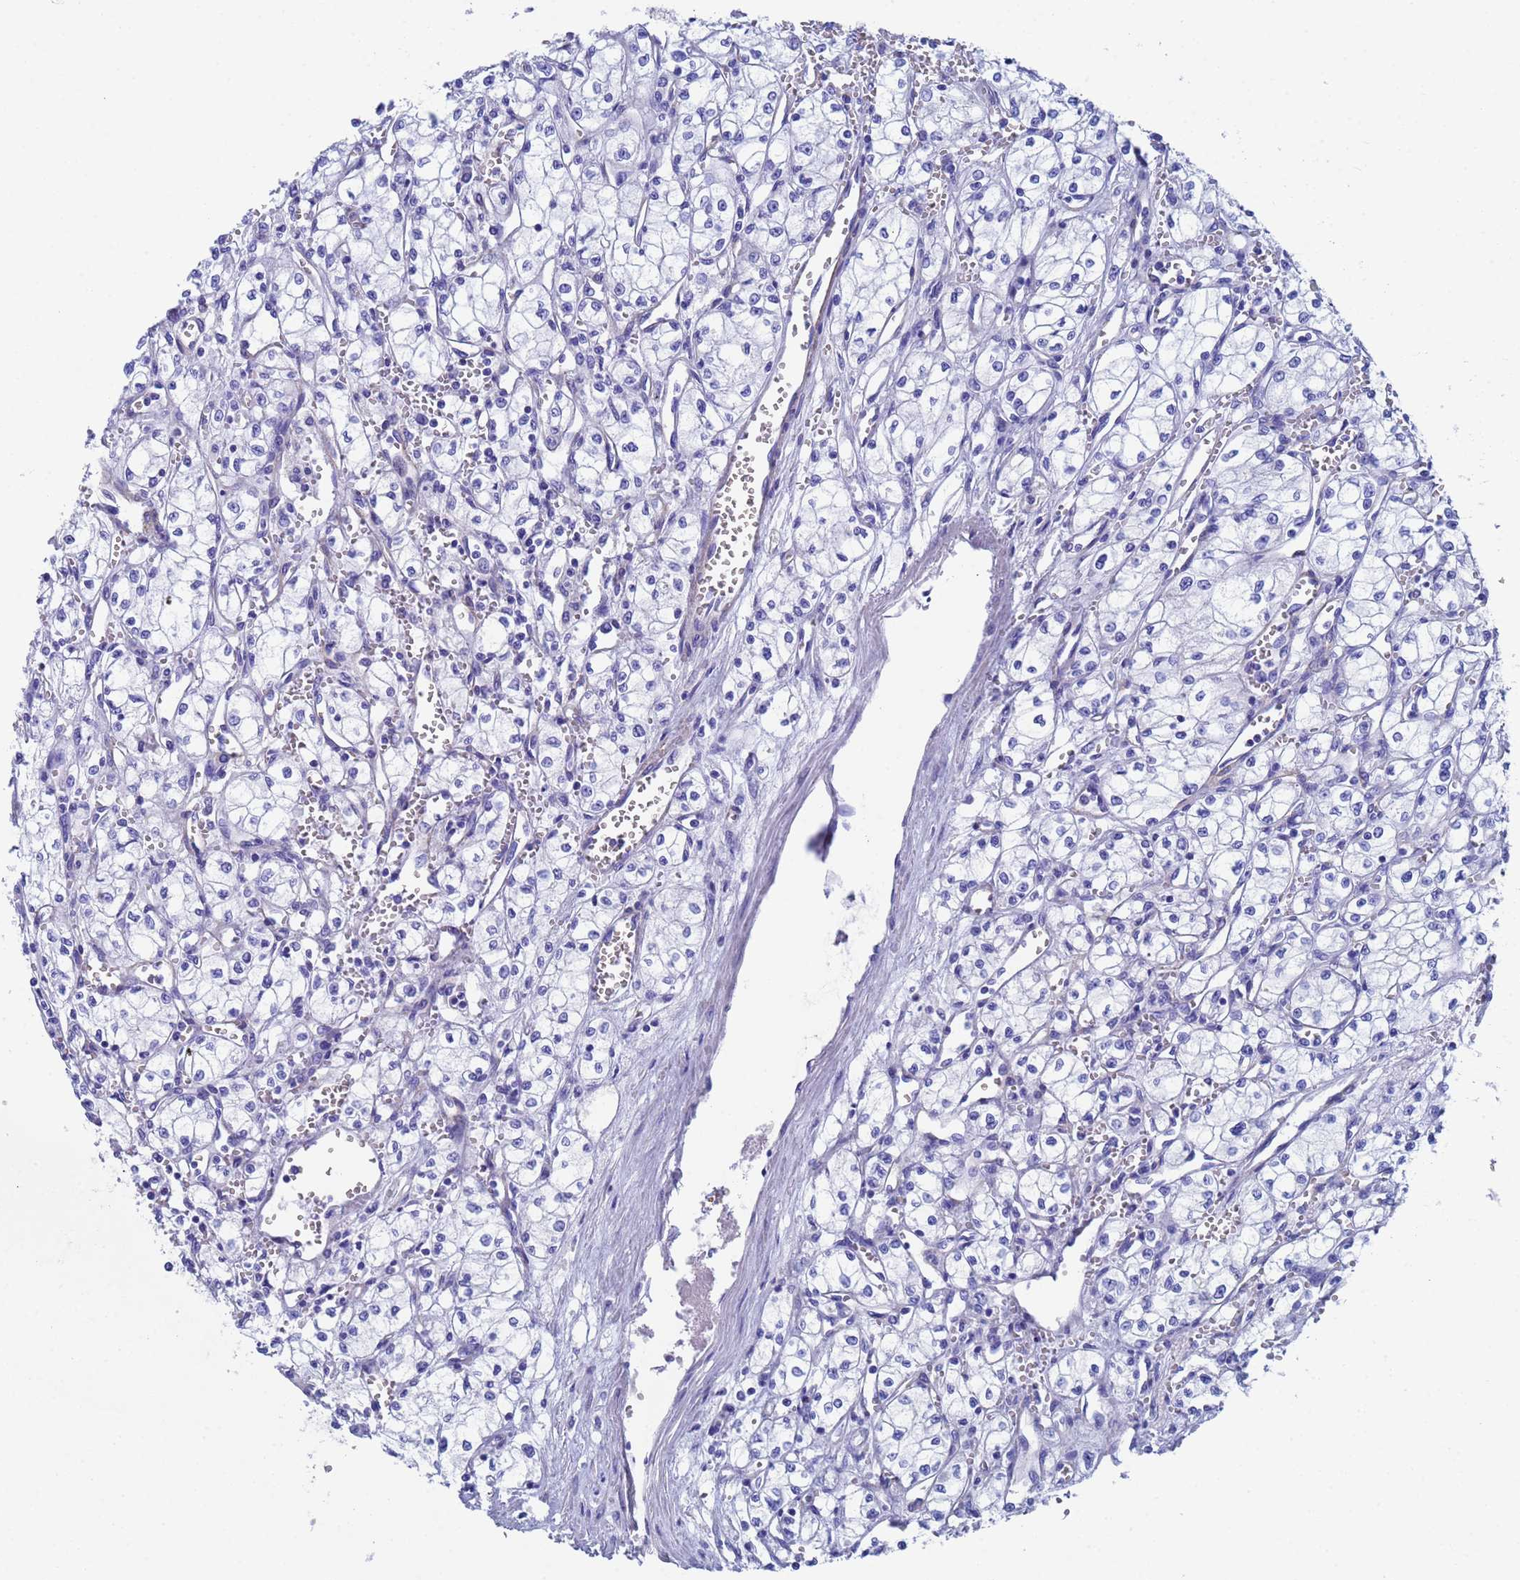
{"staining": {"intensity": "negative", "quantity": "none", "location": "none"}, "tissue": "renal cancer", "cell_type": "Tumor cells", "image_type": "cancer", "snomed": [{"axis": "morphology", "description": "Adenocarcinoma, NOS"}, {"axis": "topography", "description": "Kidney"}], "caption": "Tumor cells show no significant protein positivity in renal adenocarcinoma.", "gene": "CST4", "patient": {"sex": "male", "age": 59}}